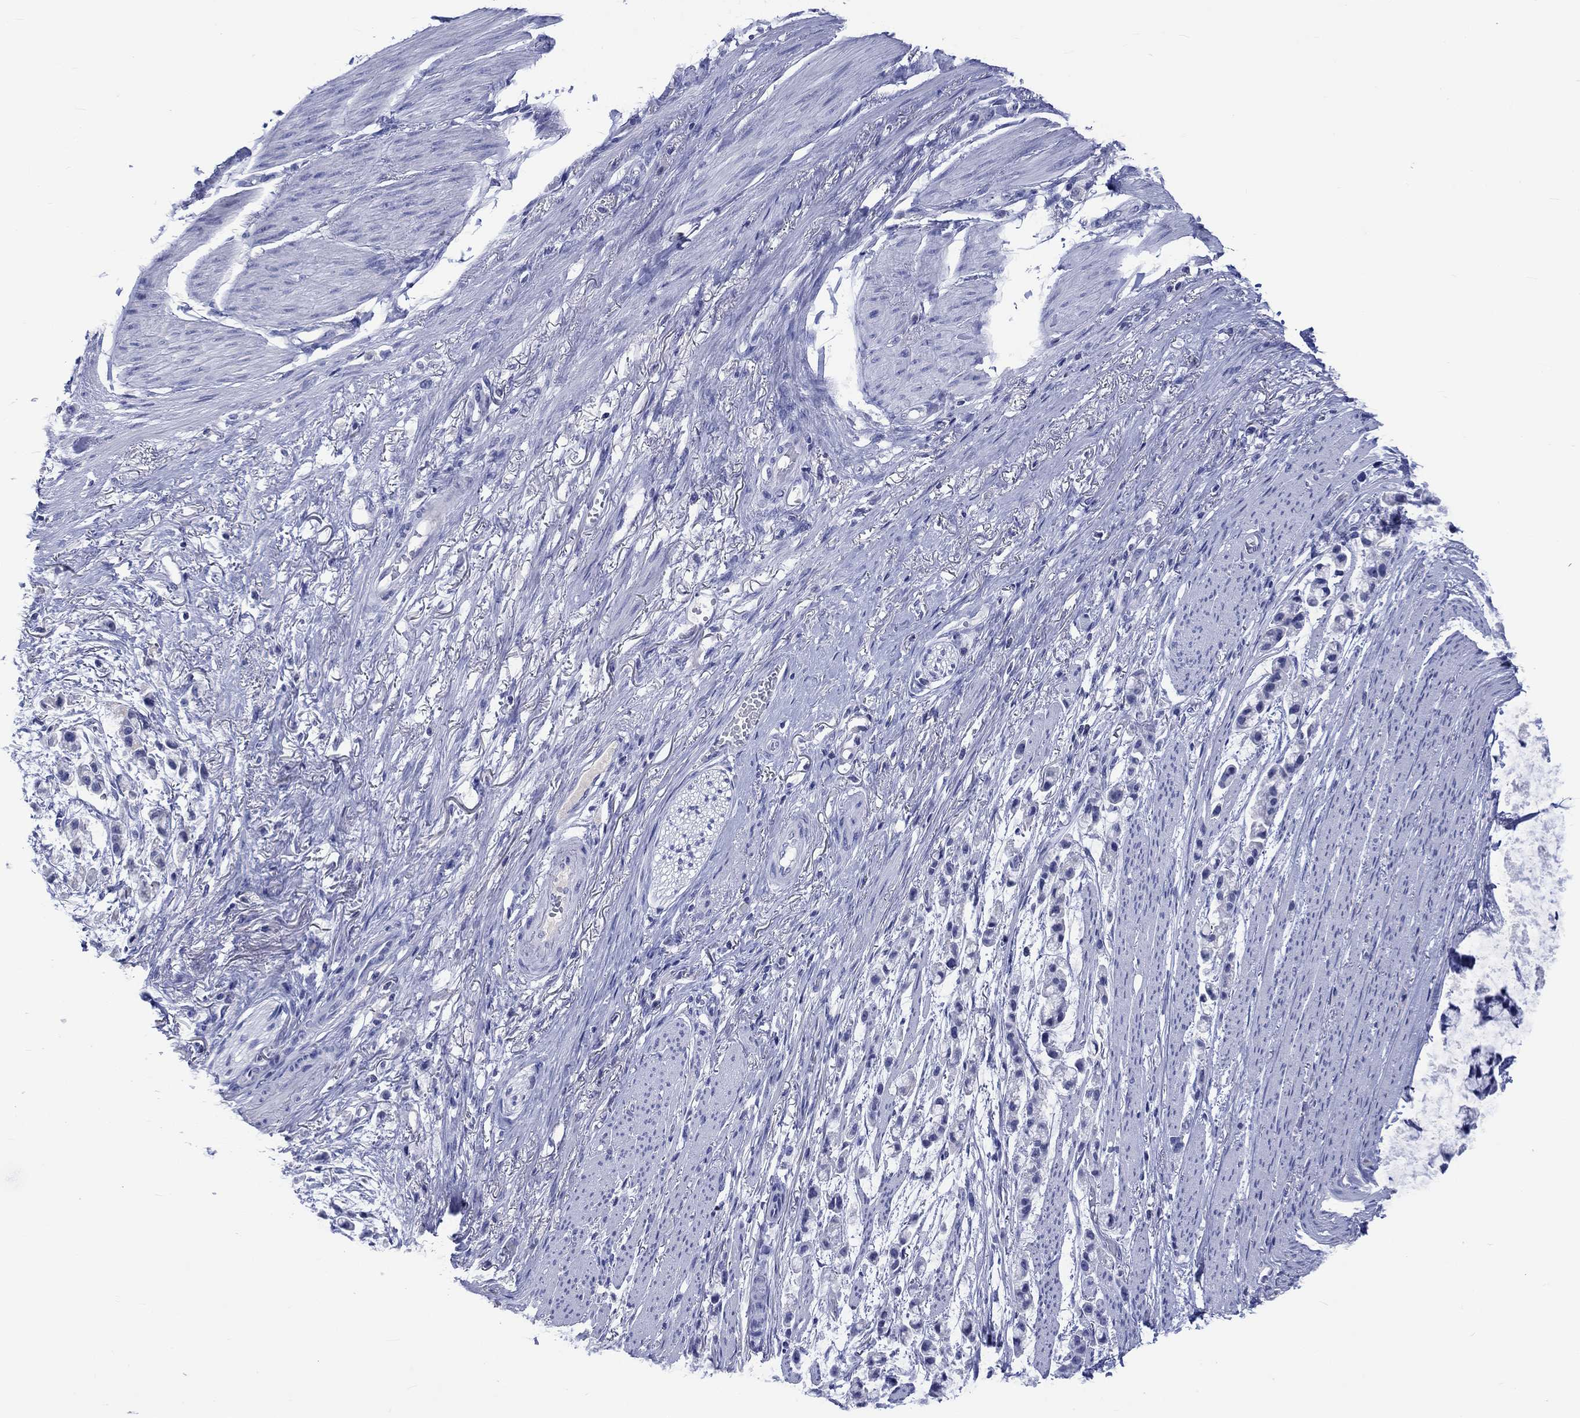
{"staining": {"intensity": "negative", "quantity": "none", "location": "none"}, "tissue": "stomach cancer", "cell_type": "Tumor cells", "image_type": "cancer", "snomed": [{"axis": "morphology", "description": "Adenocarcinoma, NOS"}, {"axis": "topography", "description": "Stomach"}], "caption": "Tumor cells show no significant protein positivity in adenocarcinoma (stomach).", "gene": "CACNG3", "patient": {"sex": "female", "age": 81}}